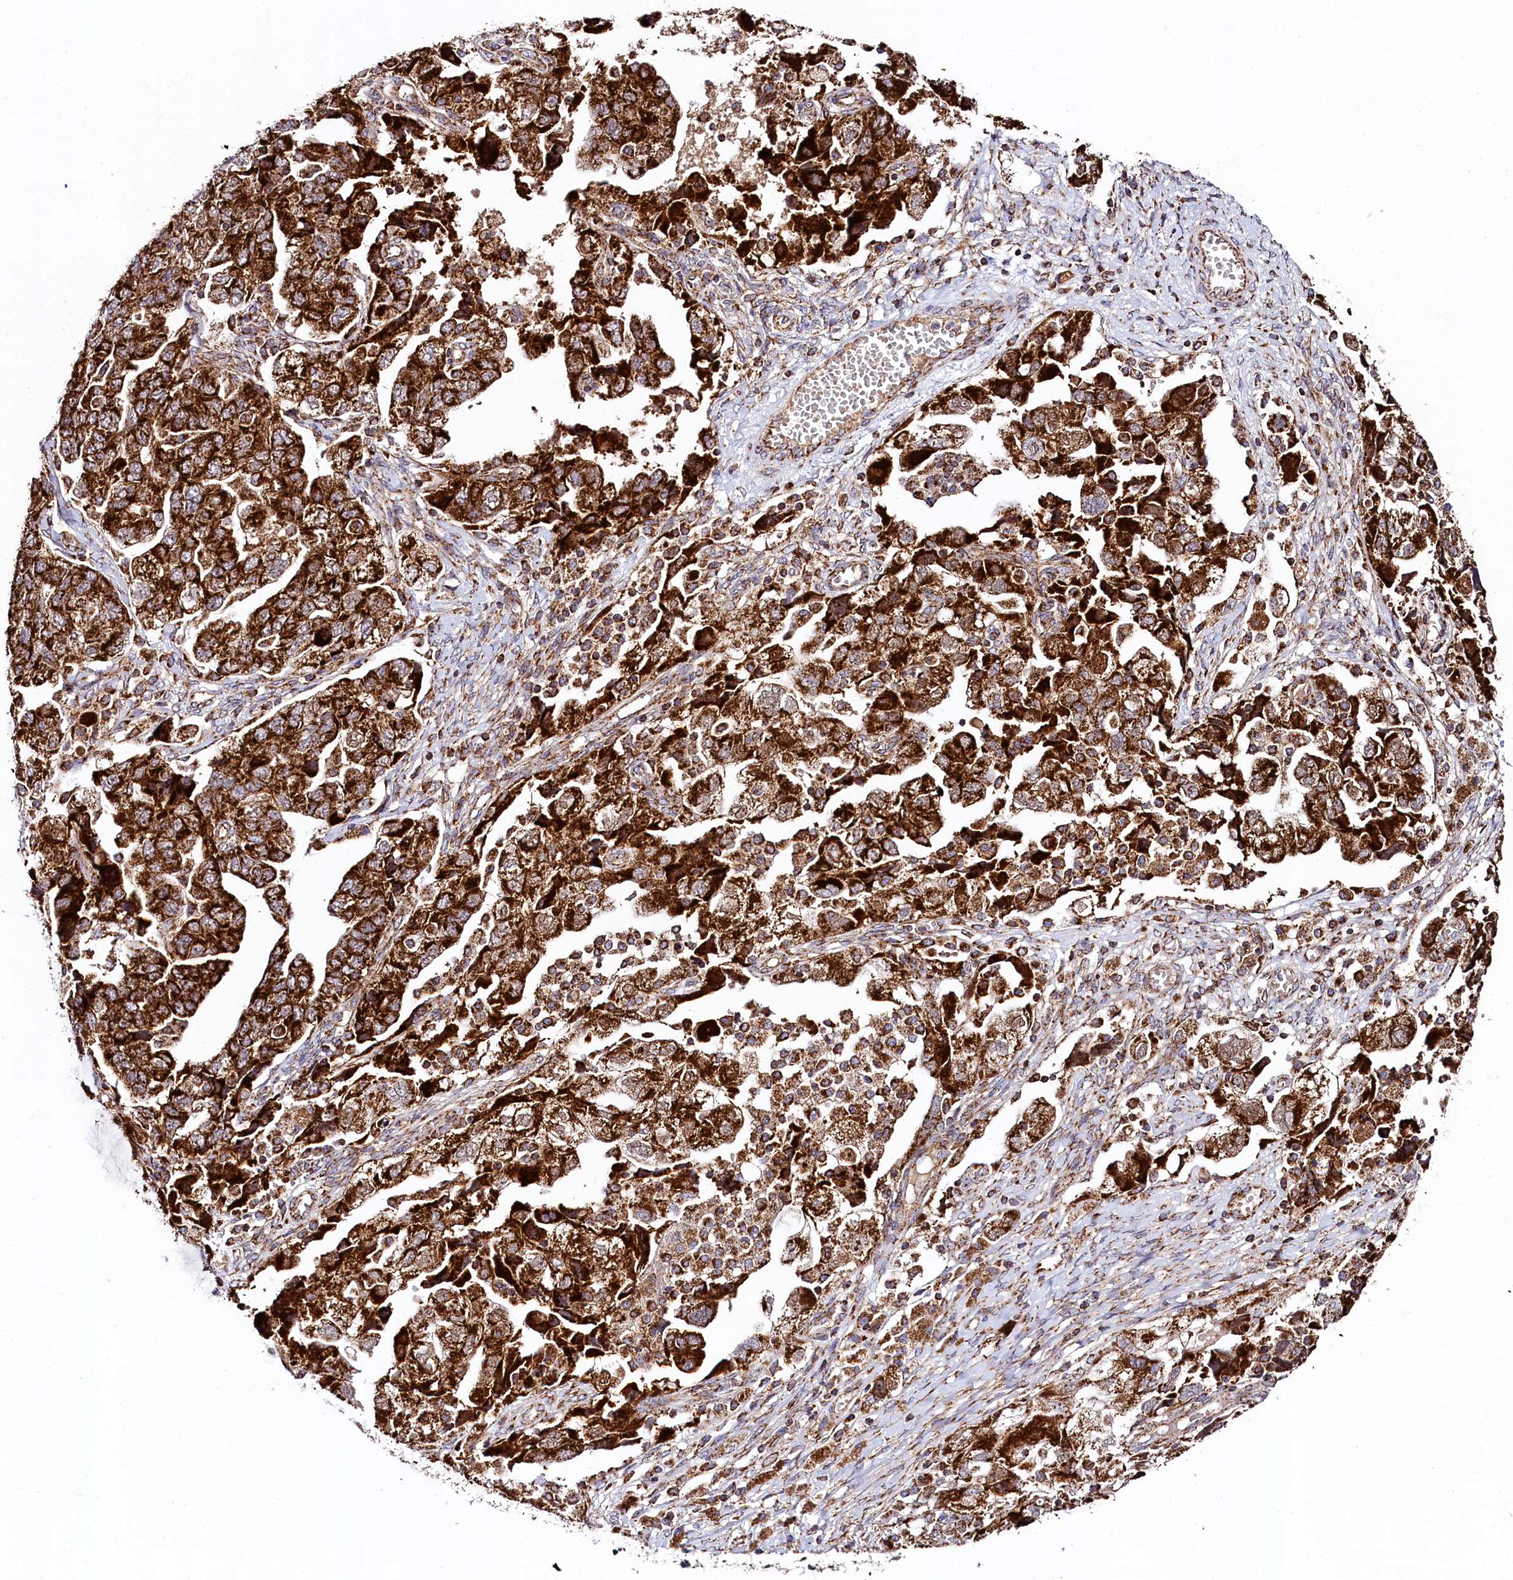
{"staining": {"intensity": "strong", "quantity": ">75%", "location": "cytoplasmic/membranous"}, "tissue": "ovarian cancer", "cell_type": "Tumor cells", "image_type": "cancer", "snomed": [{"axis": "morphology", "description": "Carcinoma, NOS"}, {"axis": "morphology", "description": "Cystadenocarcinoma, serous, NOS"}, {"axis": "topography", "description": "Ovary"}], "caption": "Tumor cells exhibit high levels of strong cytoplasmic/membranous staining in approximately >75% of cells in human ovarian cancer (carcinoma). The protein is stained brown, and the nuclei are stained in blue (DAB IHC with brightfield microscopy, high magnification).", "gene": "CLYBL", "patient": {"sex": "female", "age": 69}}